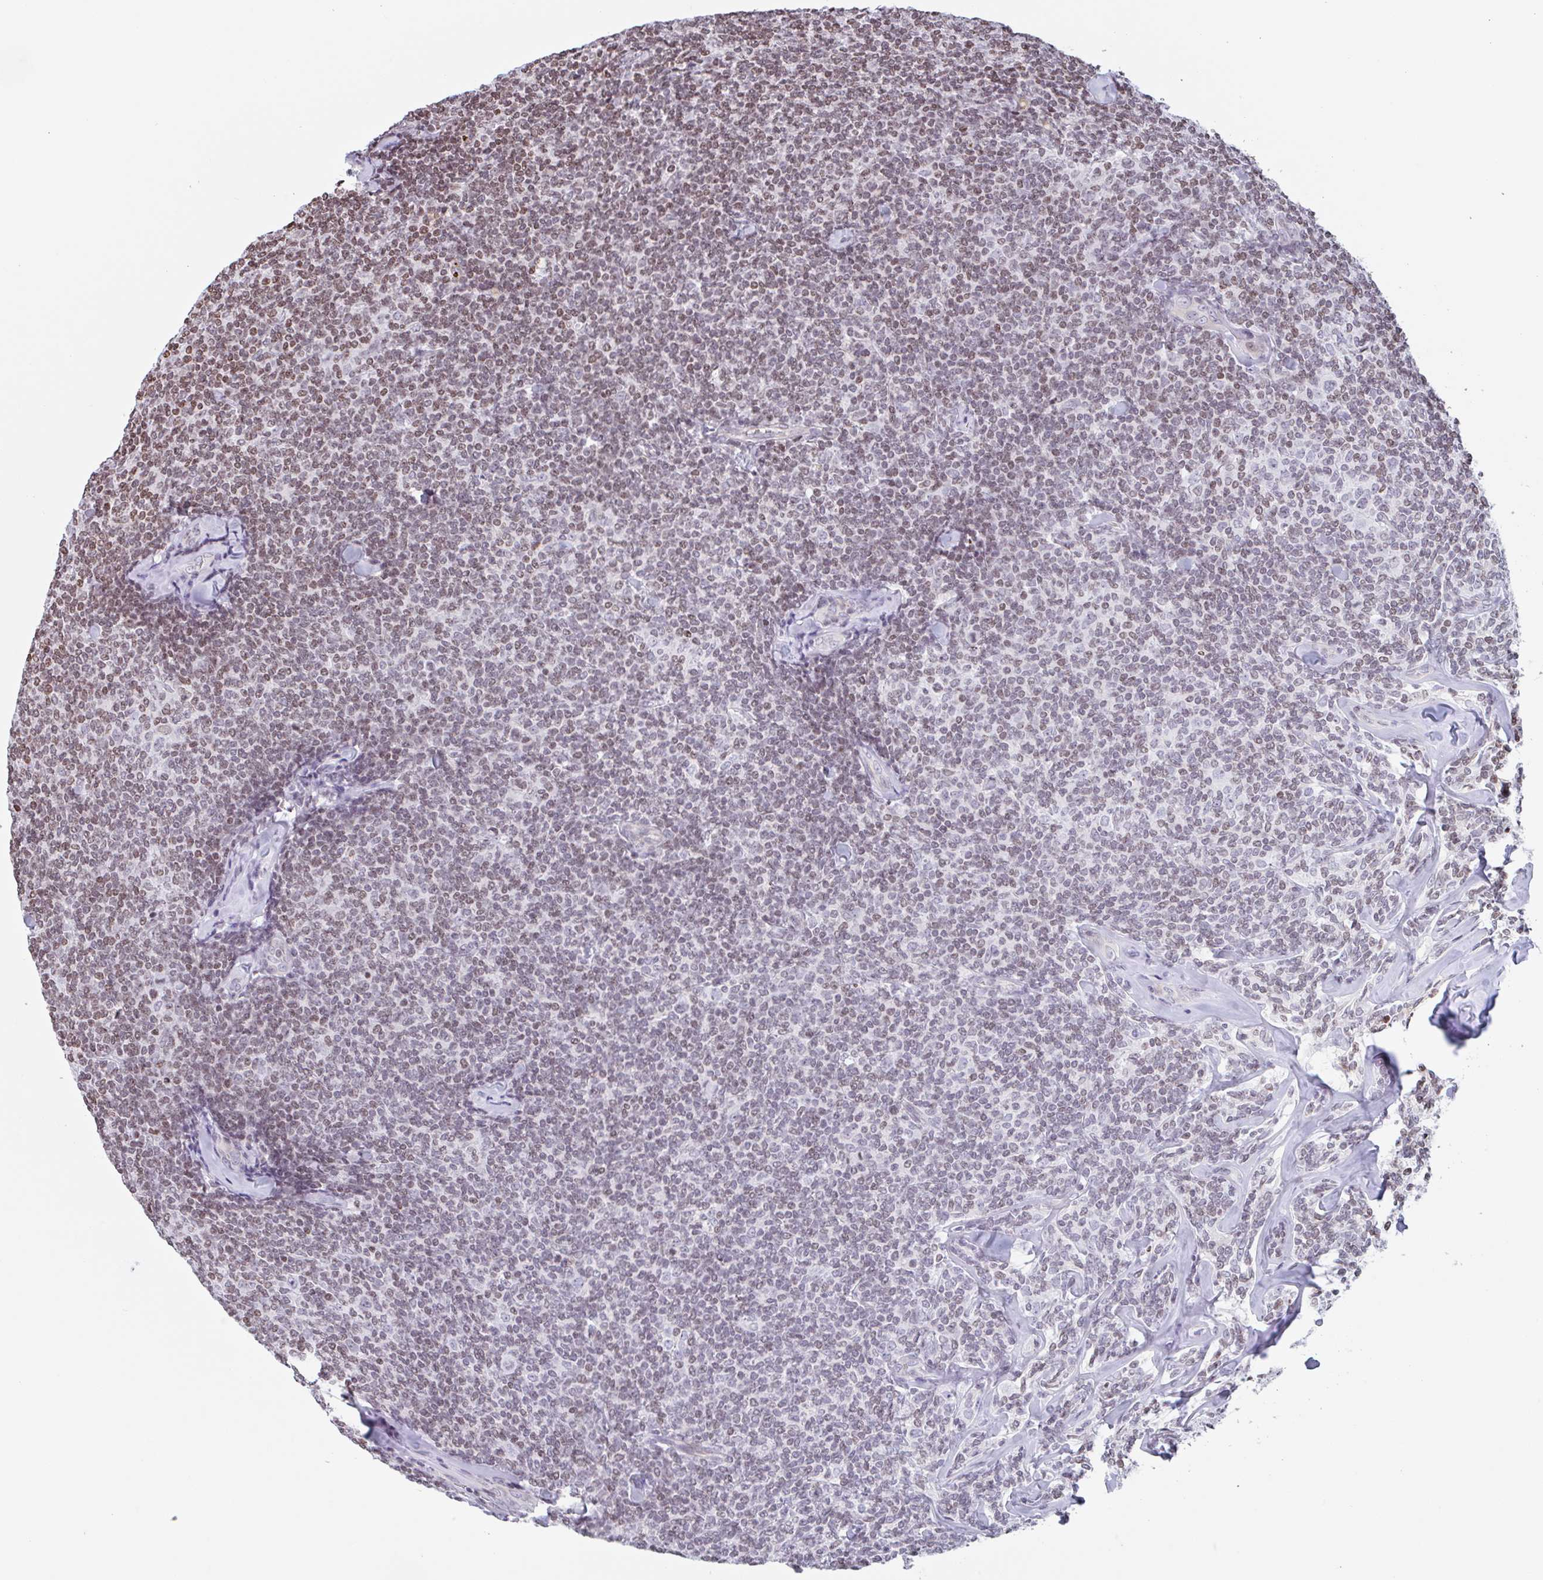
{"staining": {"intensity": "weak", "quantity": ">75%", "location": "nuclear"}, "tissue": "lymphoma", "cell_type": "Tumor cells", "image_type": "cancer", "snomed": [{"axis": "morphology", "description": "Malignant lymphoma, non-Hodgkin's type, Low grade"}, {"axis": "topography", "description": "Lymph node"}], "caption": "Brown immunohistochemical staining in human malignant lymphoma, non-Hodgkin's type (low-grade) shows weak nuclear expression in about >75% of tumor cells.", "gene": "NOL6", "patient": {"sex": "female", "age": 56}}